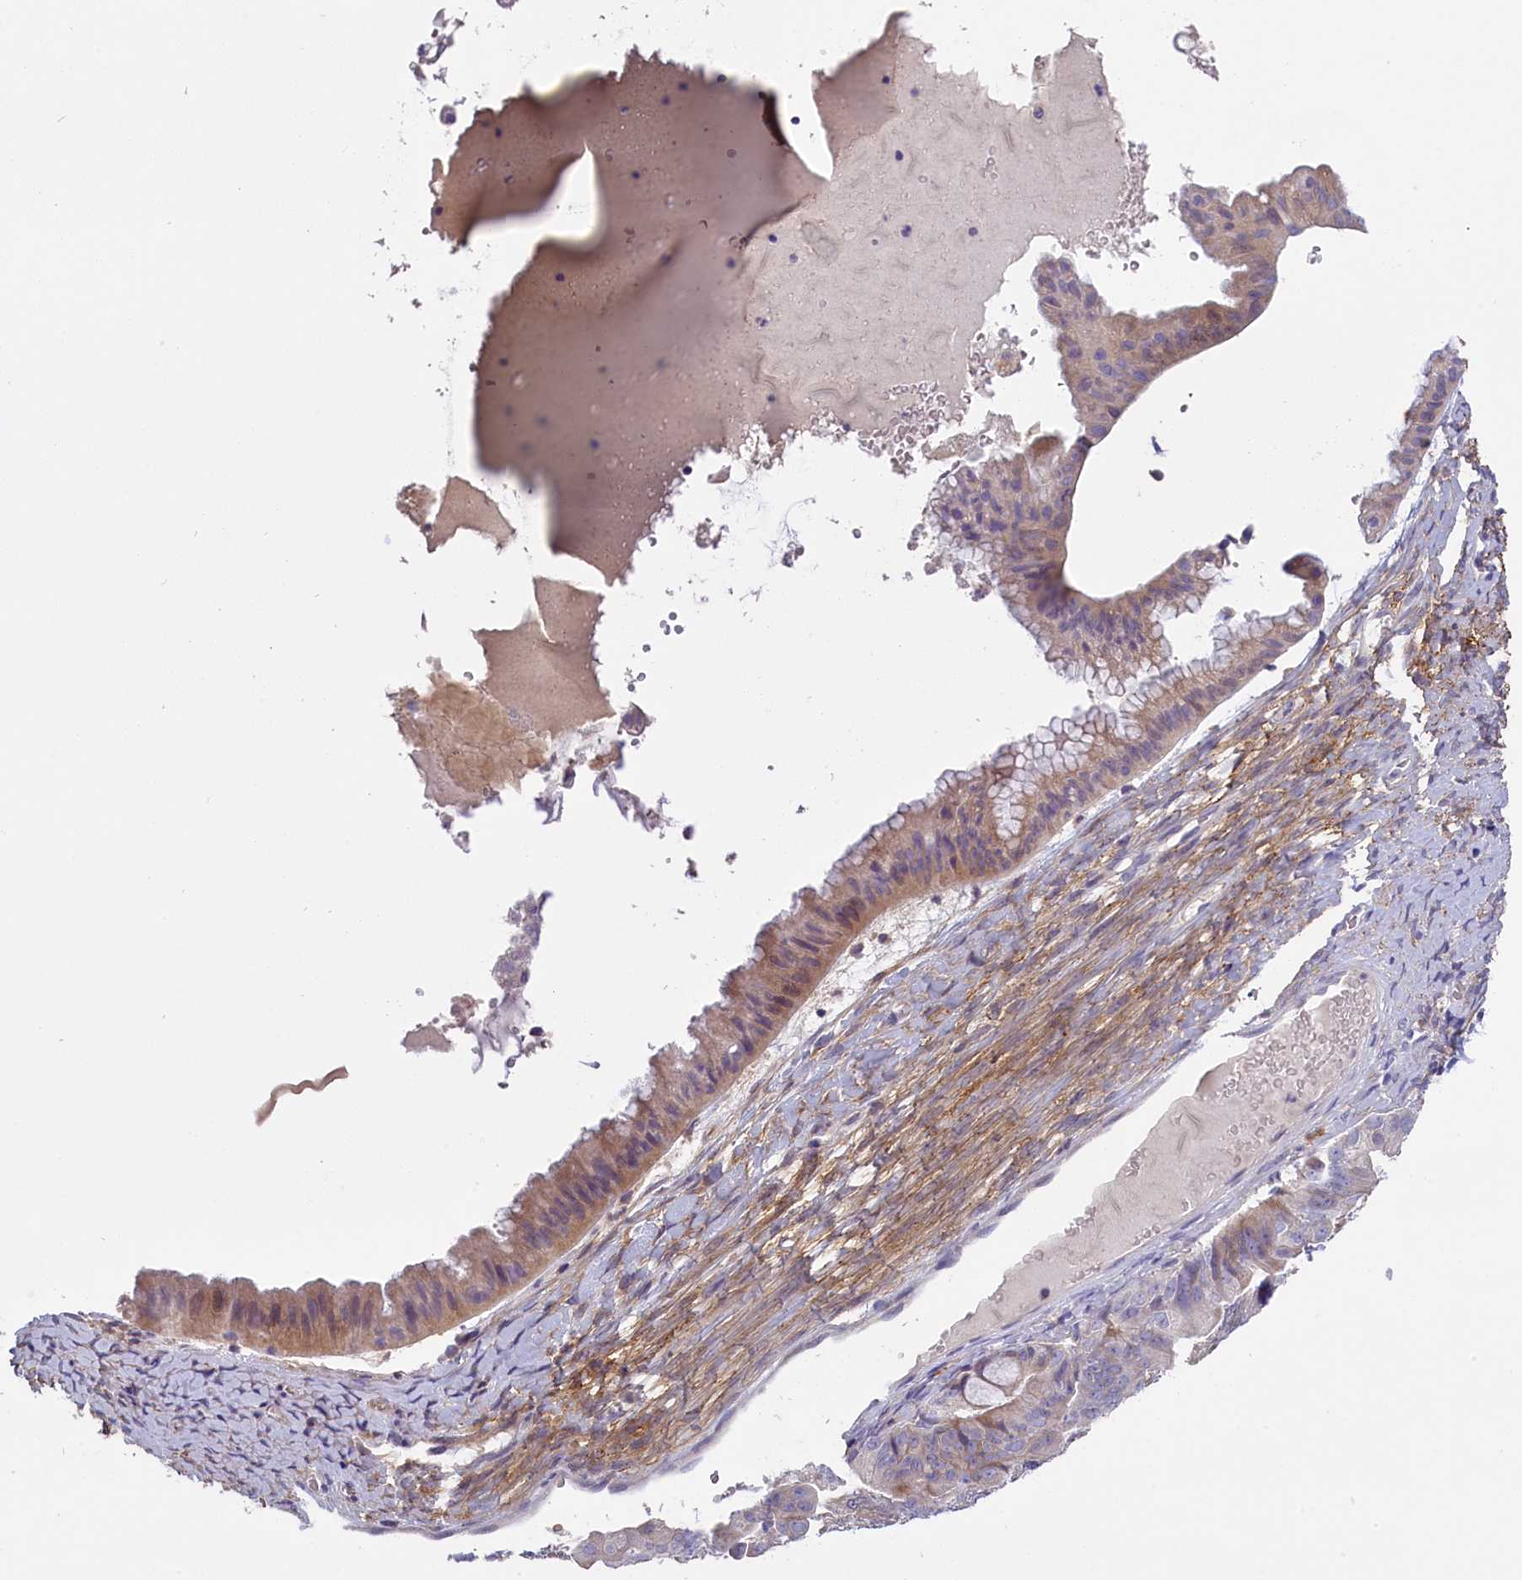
{"staining": {"intensity": "weak", "quantity": "25%-75%", "location": "cytoplasmic/membranous"}, "tissue": "ovarian cancer", "cell_type": "Tumor cells", "image_type": "cancer", "snomed": [{"axis": "morphology", "description": "Cystadenocarcinoma, mucinous, NOS"}, {"axis": "topography", "description": "Ovary"}], "caption": "This image displays ovarian cancer stained with immunohistochemistry to label a protein in brown. The cytoplasmic/membranous of tumor cells show weak positivity for the protein. Nuclei are counter-stained blue.", "gene": "ENPP6", "patient": {"sex": "female", "age": 61}}